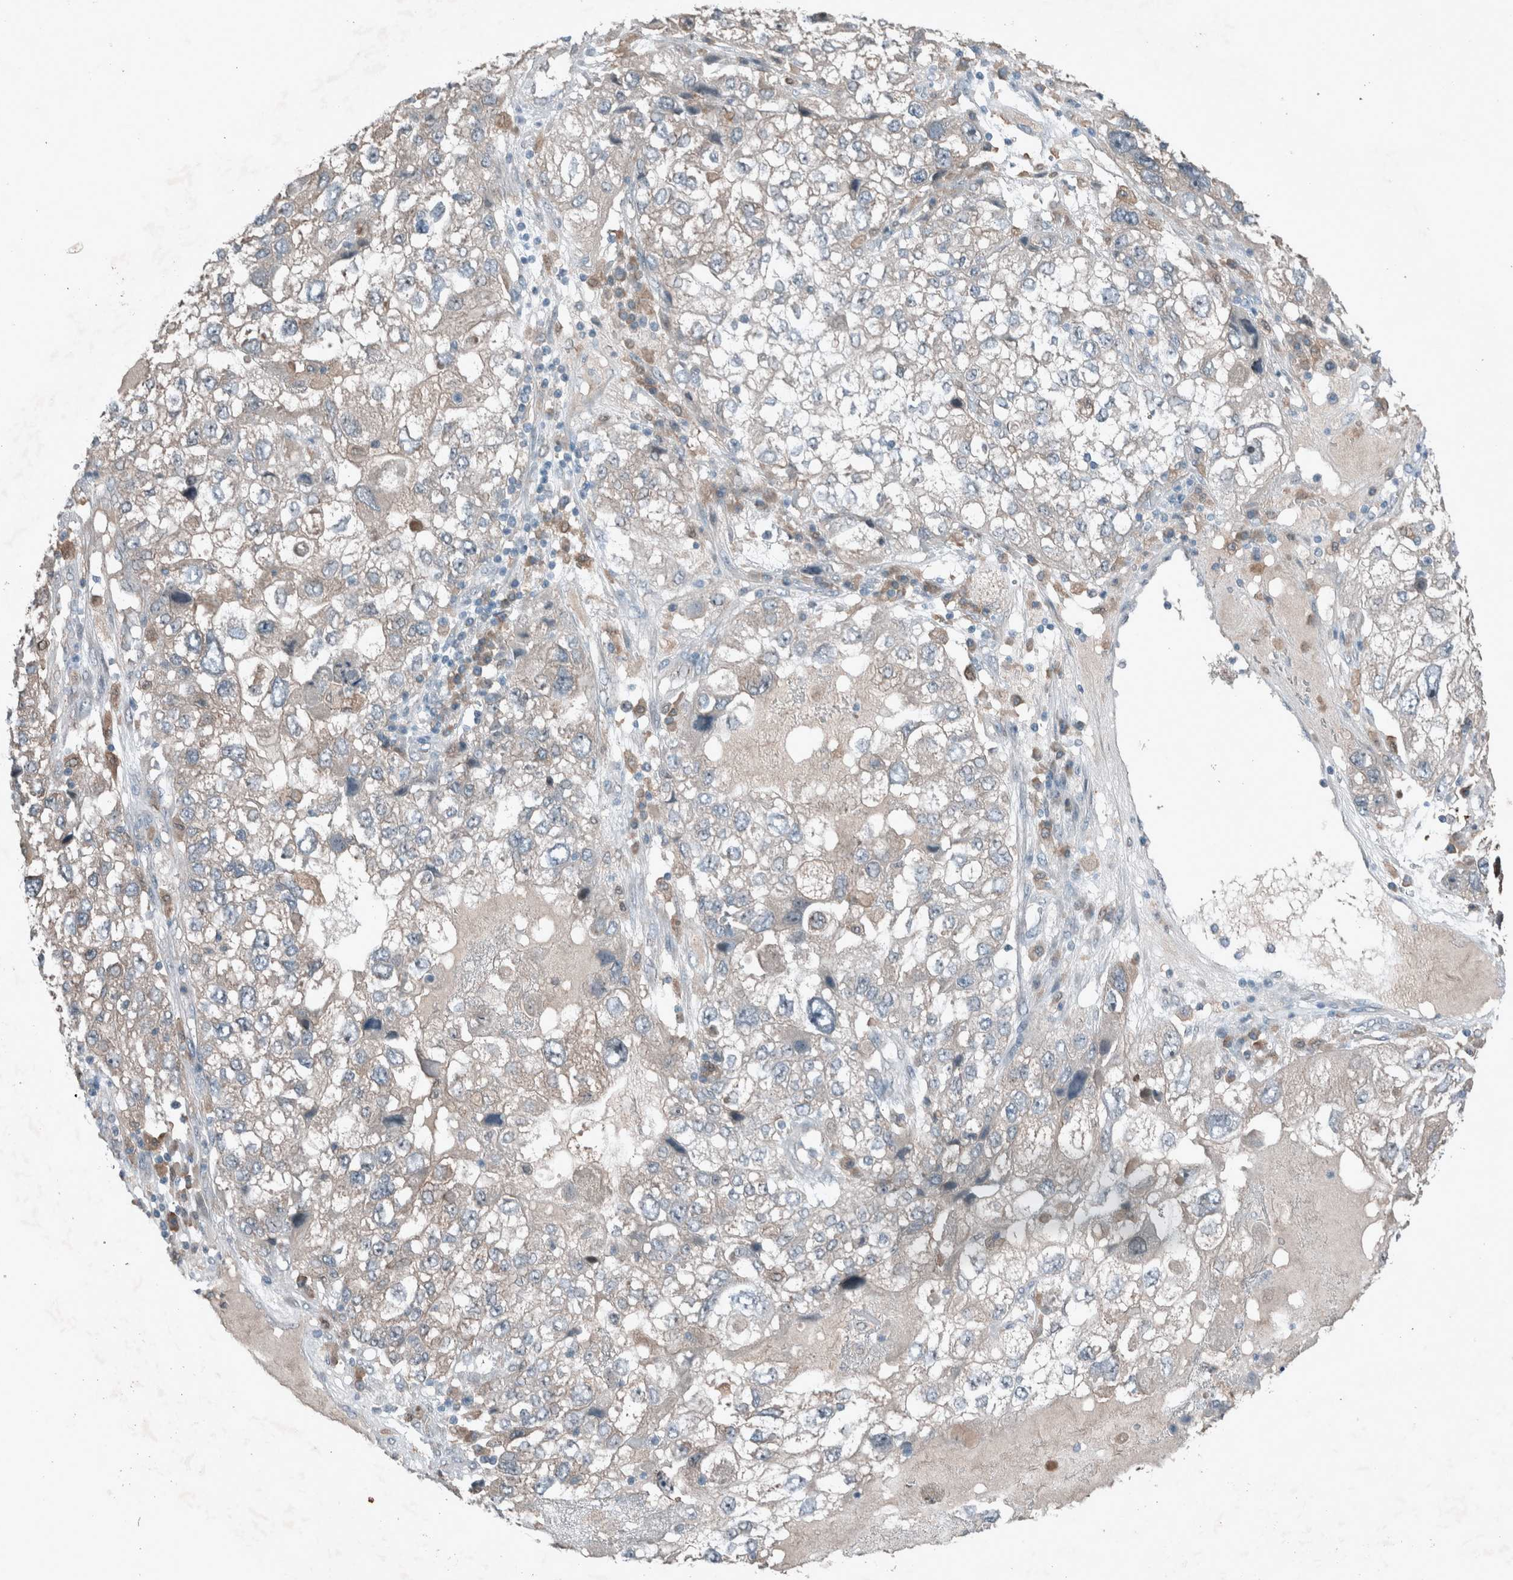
{"staining": {"intensity": "negative", "quantity": "none", "location": "none"}, "tissue": "endometrial cancer", "cell_type": "Tumor cells", "image_type": "cancer", "snomed": [{"axis": "morphology", "description": "Adenocarcinoma, NOS"}, {"axis": "topography", "description": "Endometrium"}], "caption": "The micrograph demonstrates no significant expression in tumor cells of adenocarcinoma (endometrial).", "gene": "RALGDS", "patient": {"sex": "female", "age": 49}}